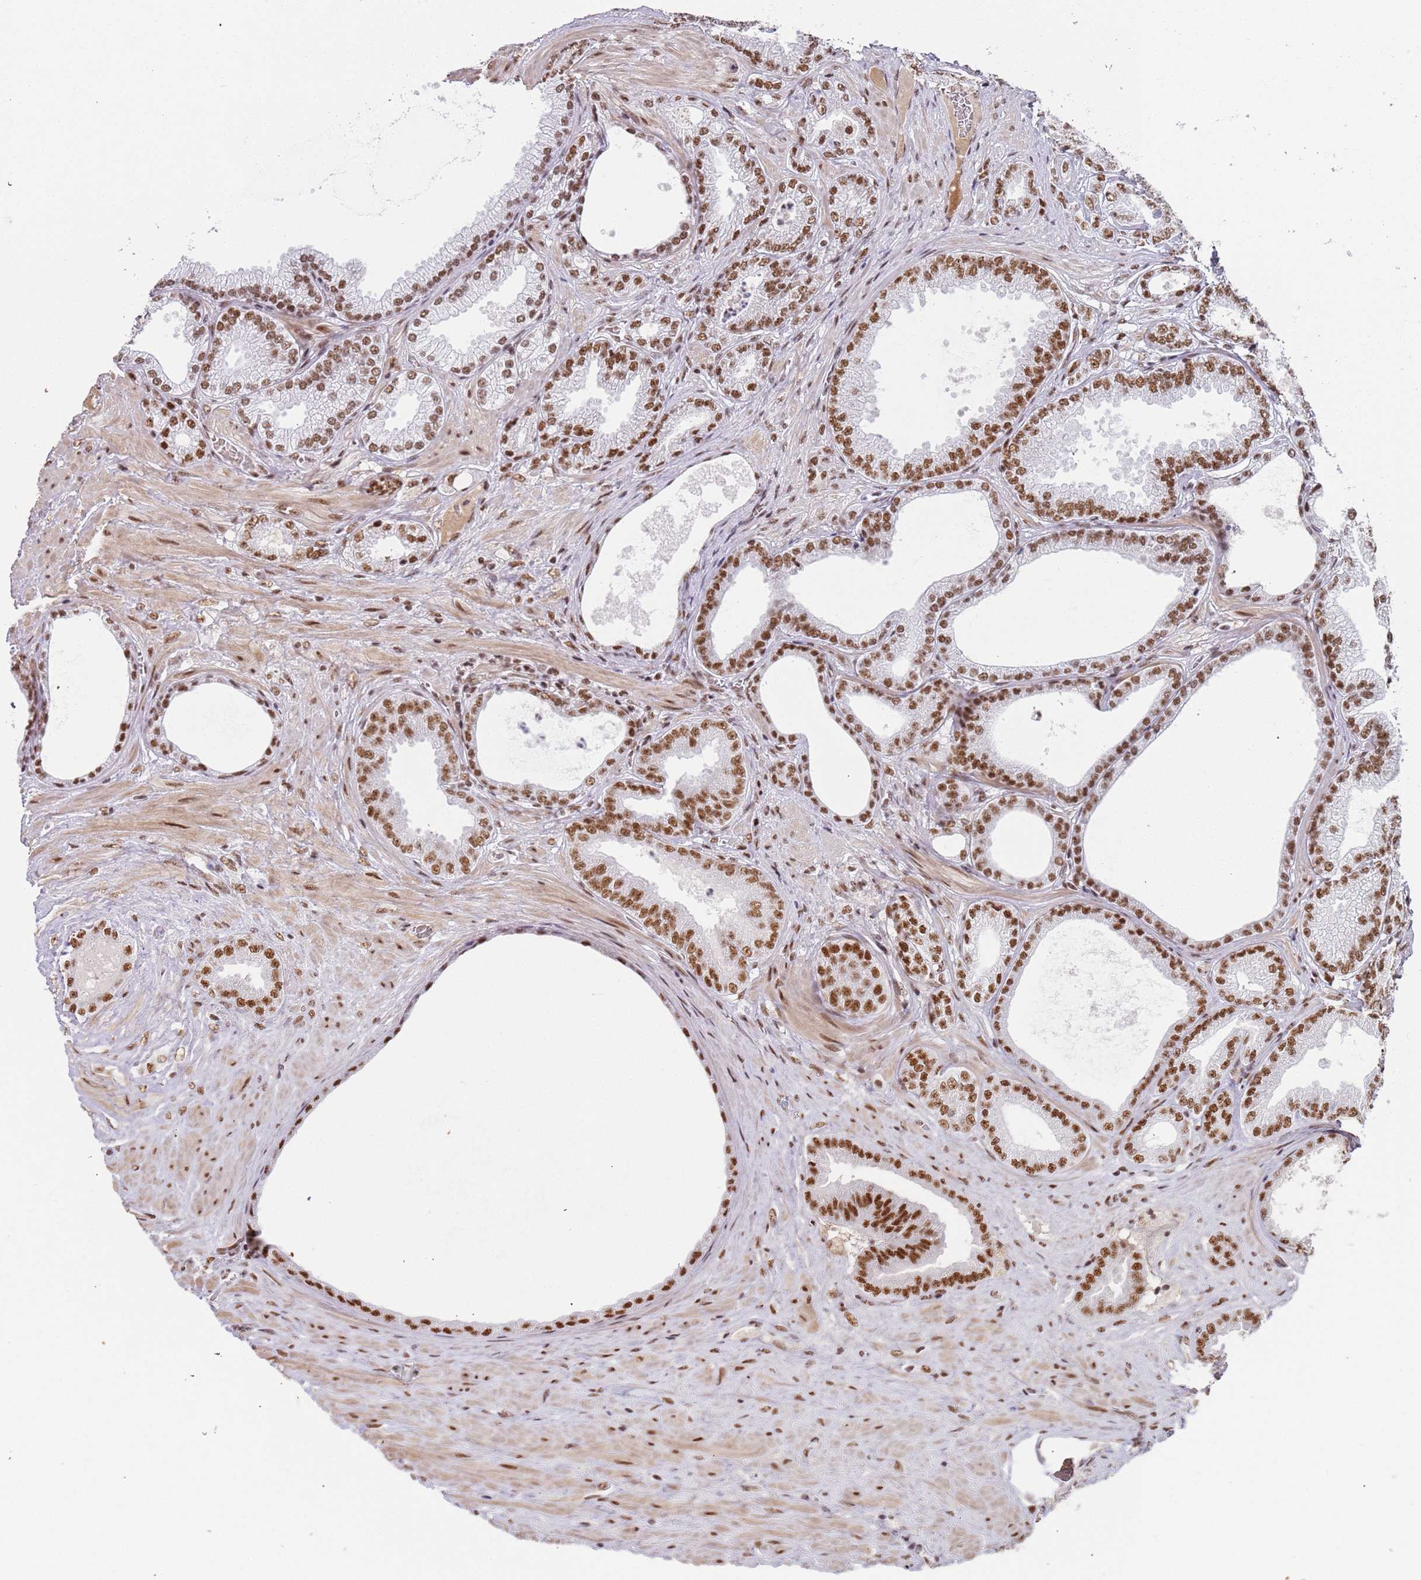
{"staining": {"intensity": "moderate", "quantity": ">75%", "location": "nuclear"}, "tissue": "prostate cancer", "cell_type": "Tumor cells", "image_type": "cancer", "snomed": [{"axis": "morphology", "description": "Adenocarcinoma, Low grade"}, {"axis": "topography", "description": "Prostate"}], "caption": "The immunohistochemical stain shows moderate nuclear staining in tumor cells of prostate cancer (adenocarcinoma (low-grade)) tissue.", "gene": "AKAP8L", "patient": {"sex": "male", "age": 63}}